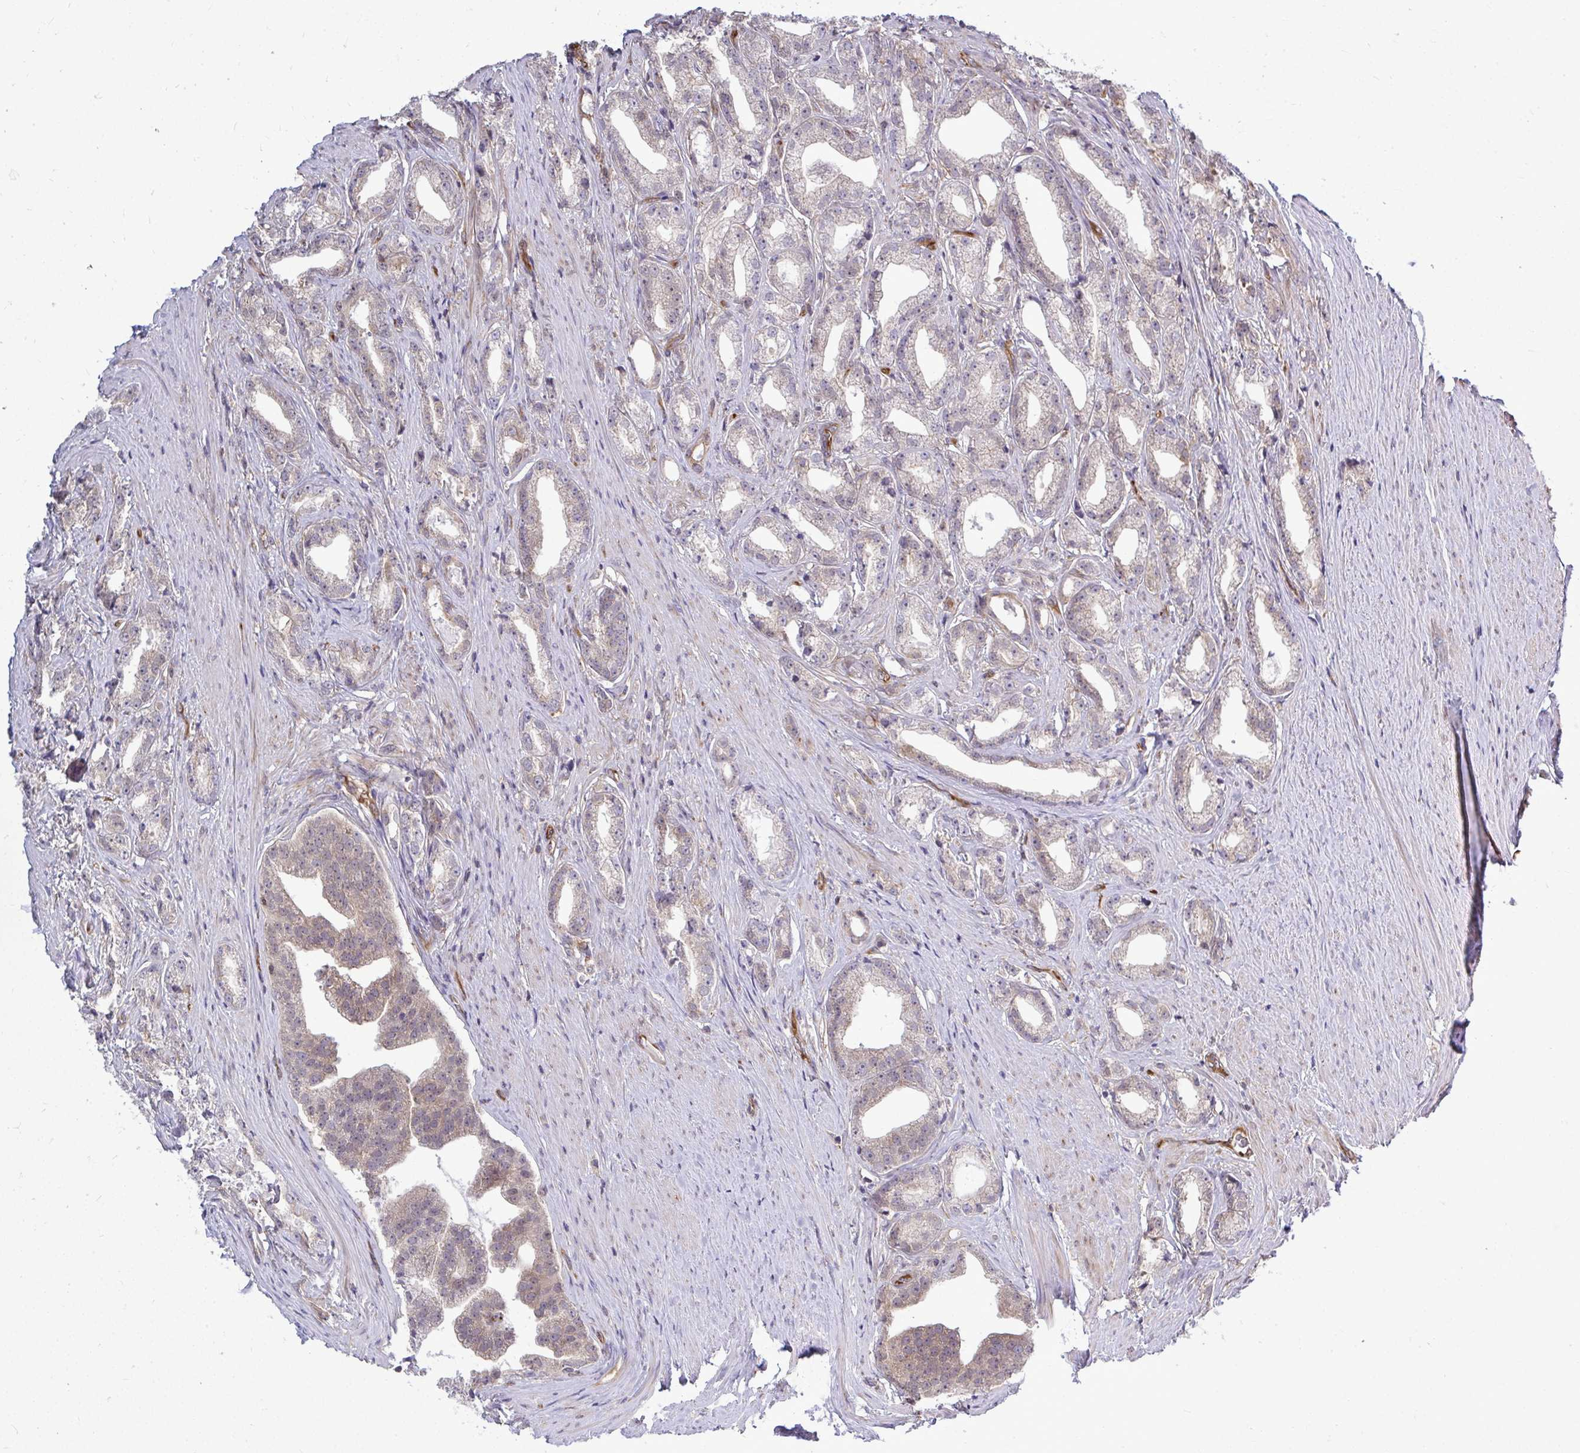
{"staining": {"intensity": "weak", "quantity": "25%-75%", "location": "cytoplasmic/membranous"}, "tissue": "prostate cancer", "cell_type": "Tumor cells", "image_type": "cancer", "snomed": [{"axis": "morphology", "description": "Adenocarcinoma, Low grade"}, {"axis": "topography", "description": "Prostate"}], "caption": "The photomicrograph shows staining of prostate cancer (low-grade adenocarcinoma), revealing weak cytoplasmic/membranous protein staining (brown color) within tumor cells.", "gene": "FUT10", "patient": {"sex": "male", "age": 65}}